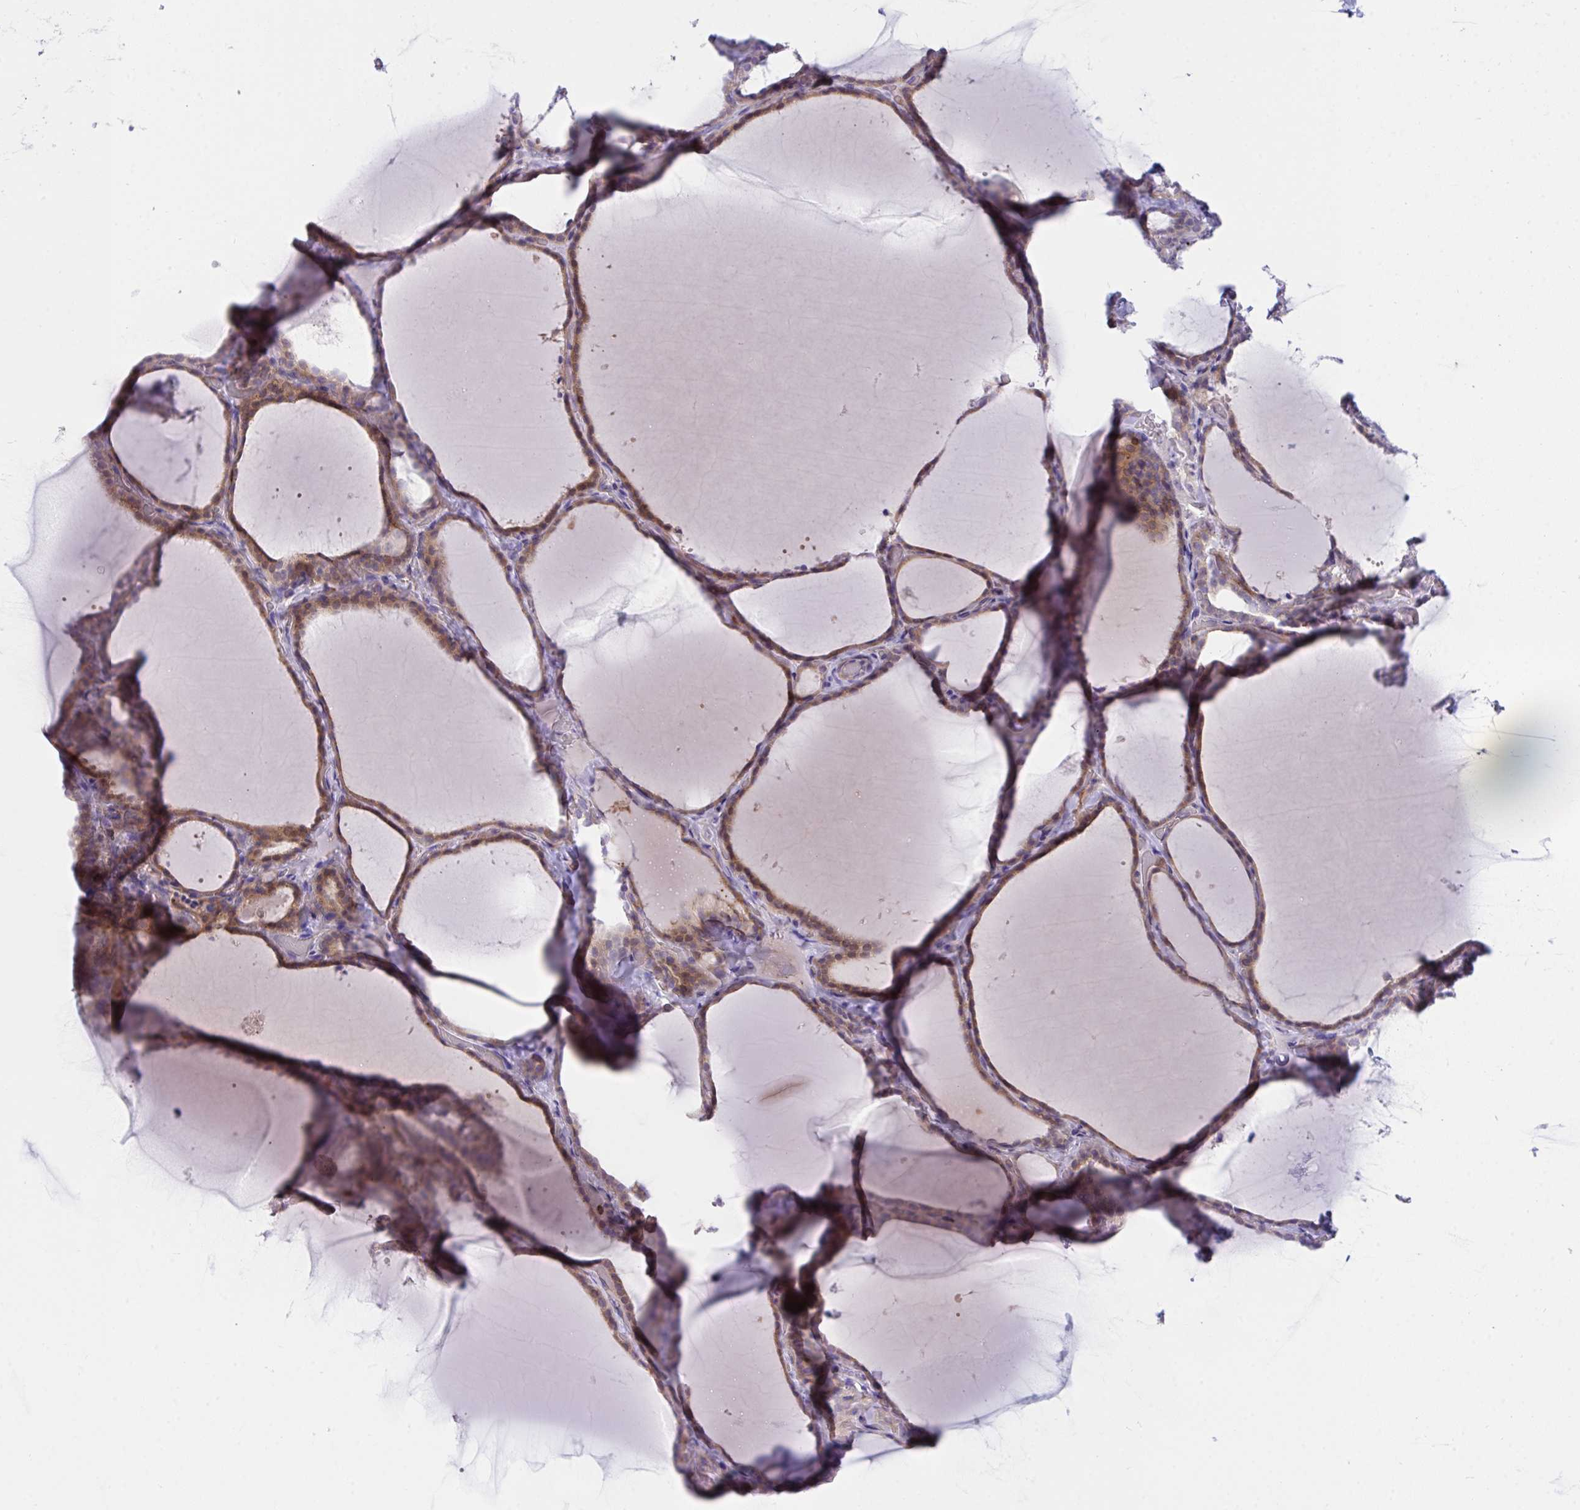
{"staining": {"intensity": "moderate", "quantity": ">75%", "location": "cytoplasmic/membranous,nuclear"}, "tissue": "thyroid gland", "cell_type": "Glandular cells", "image_type": "normal", "snomed": [{"axis": "morphology", "description": "Normal tissue, NOS"}, {"axis": "topography", "description": "Thyroid gland"}], "caption": "DAB (3,3'-diaminobenzidine) immunohistochemical staining of benign human thyroid gland reveals moderate cytoplasmic/membranous,nuclear protein staining in about >75% of glandular cells. Immunohistochemistry (ihc) stains the protein of interest in brown and the nuclei are stained blue.", "gene": "PPIH", "patient": {"sex": "female", "age": 22}}